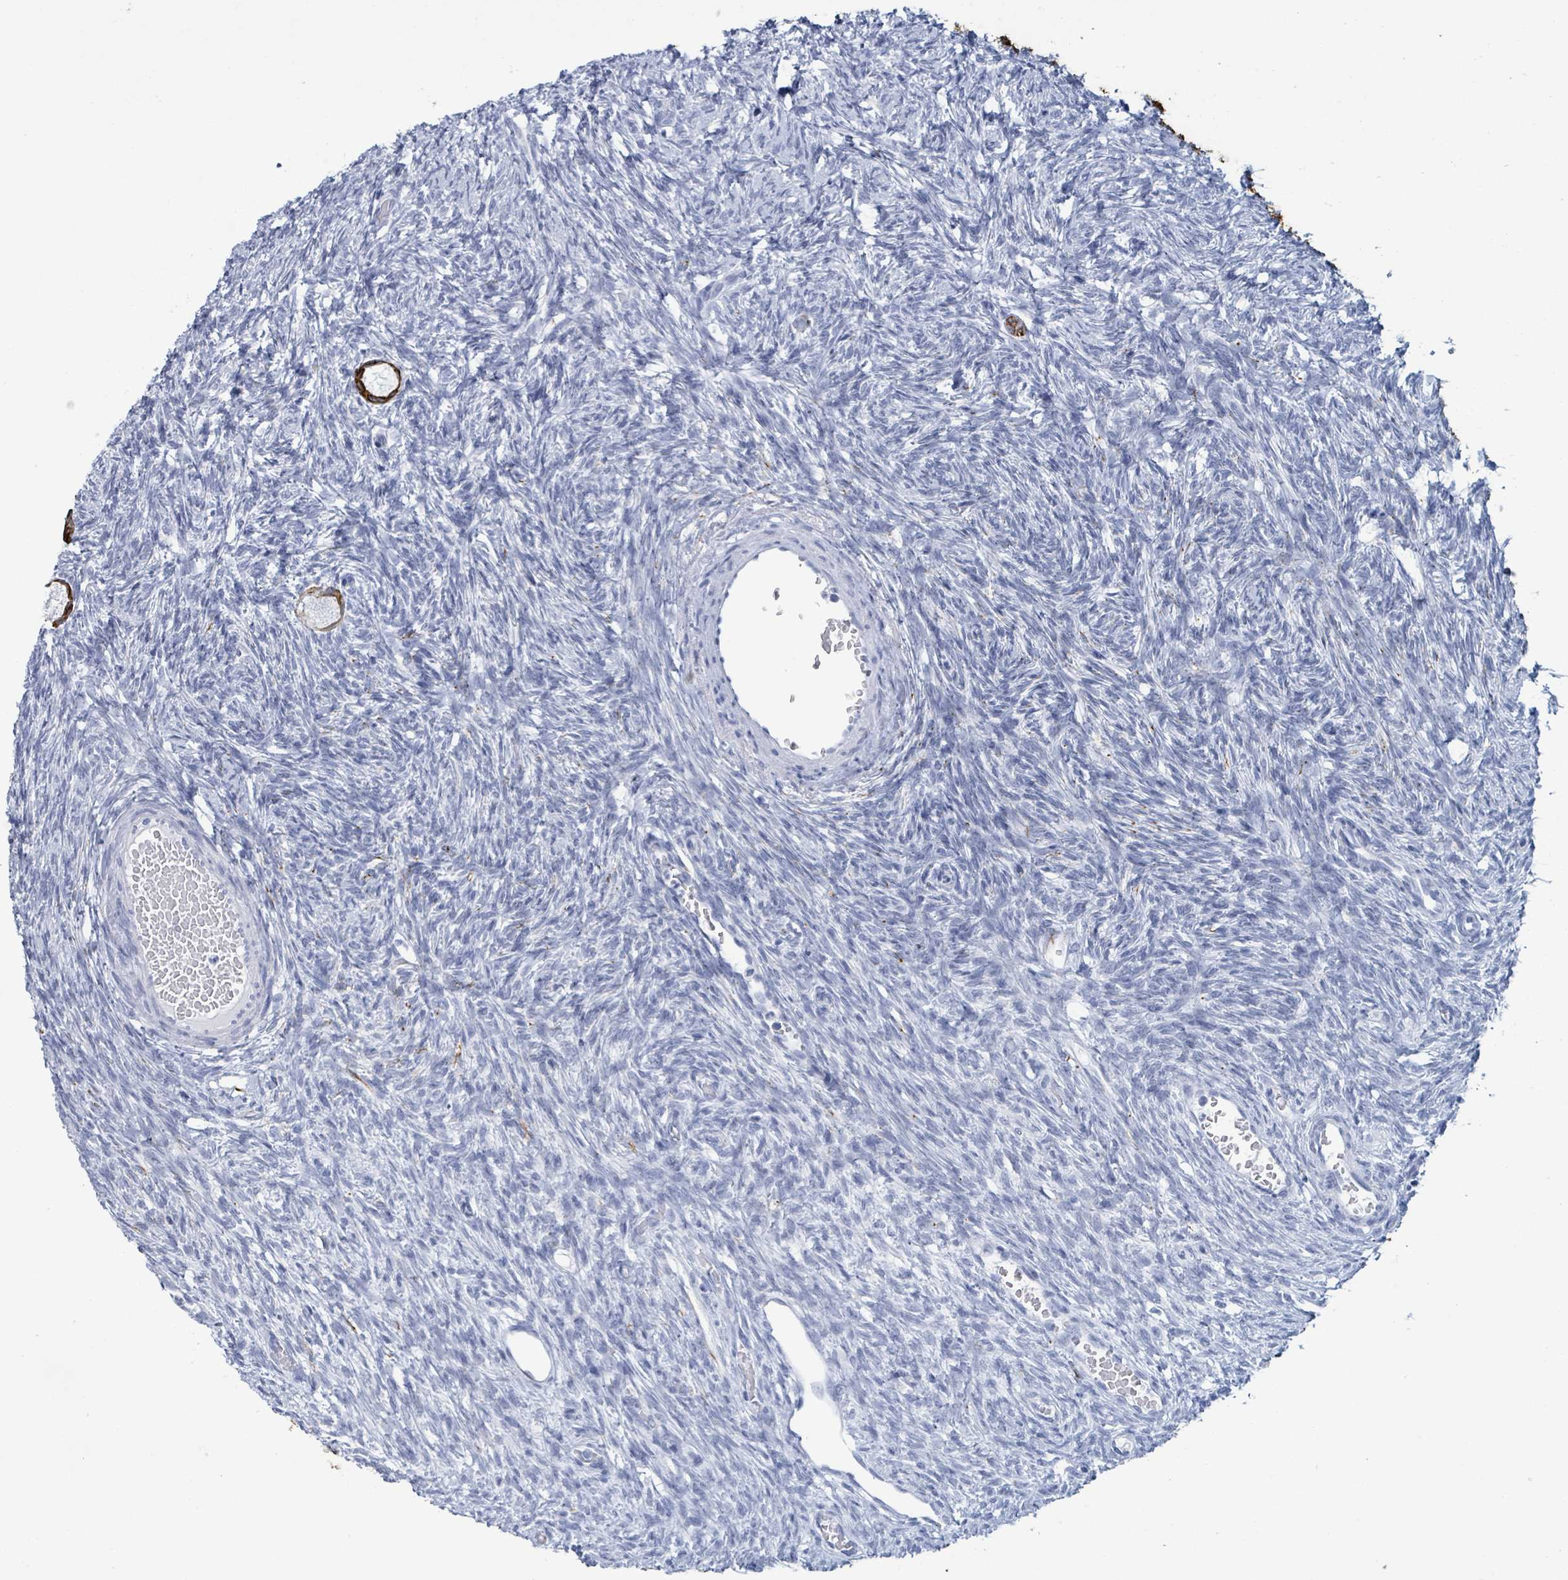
{"staining": {"intensity": "strong", "quantity": ">75%", "location": "cytoplasmic/membranous"}, "tissue": "ovary", "cell_type": "Follicle cells", "image_type": "normal", "snomed": [{"axis": "morphology", "description": "Normal tissue, NOS"}, {"axis": "topography", "description": "Ovary"}], "caption": "Immunohistochemistry of normal ovary demonstrates high levels of strong cytoplasmic/membranous staining in about >75% of follicle cells.", "gene": "KRT8", "patient": {"sex": "female", "age": 33}}